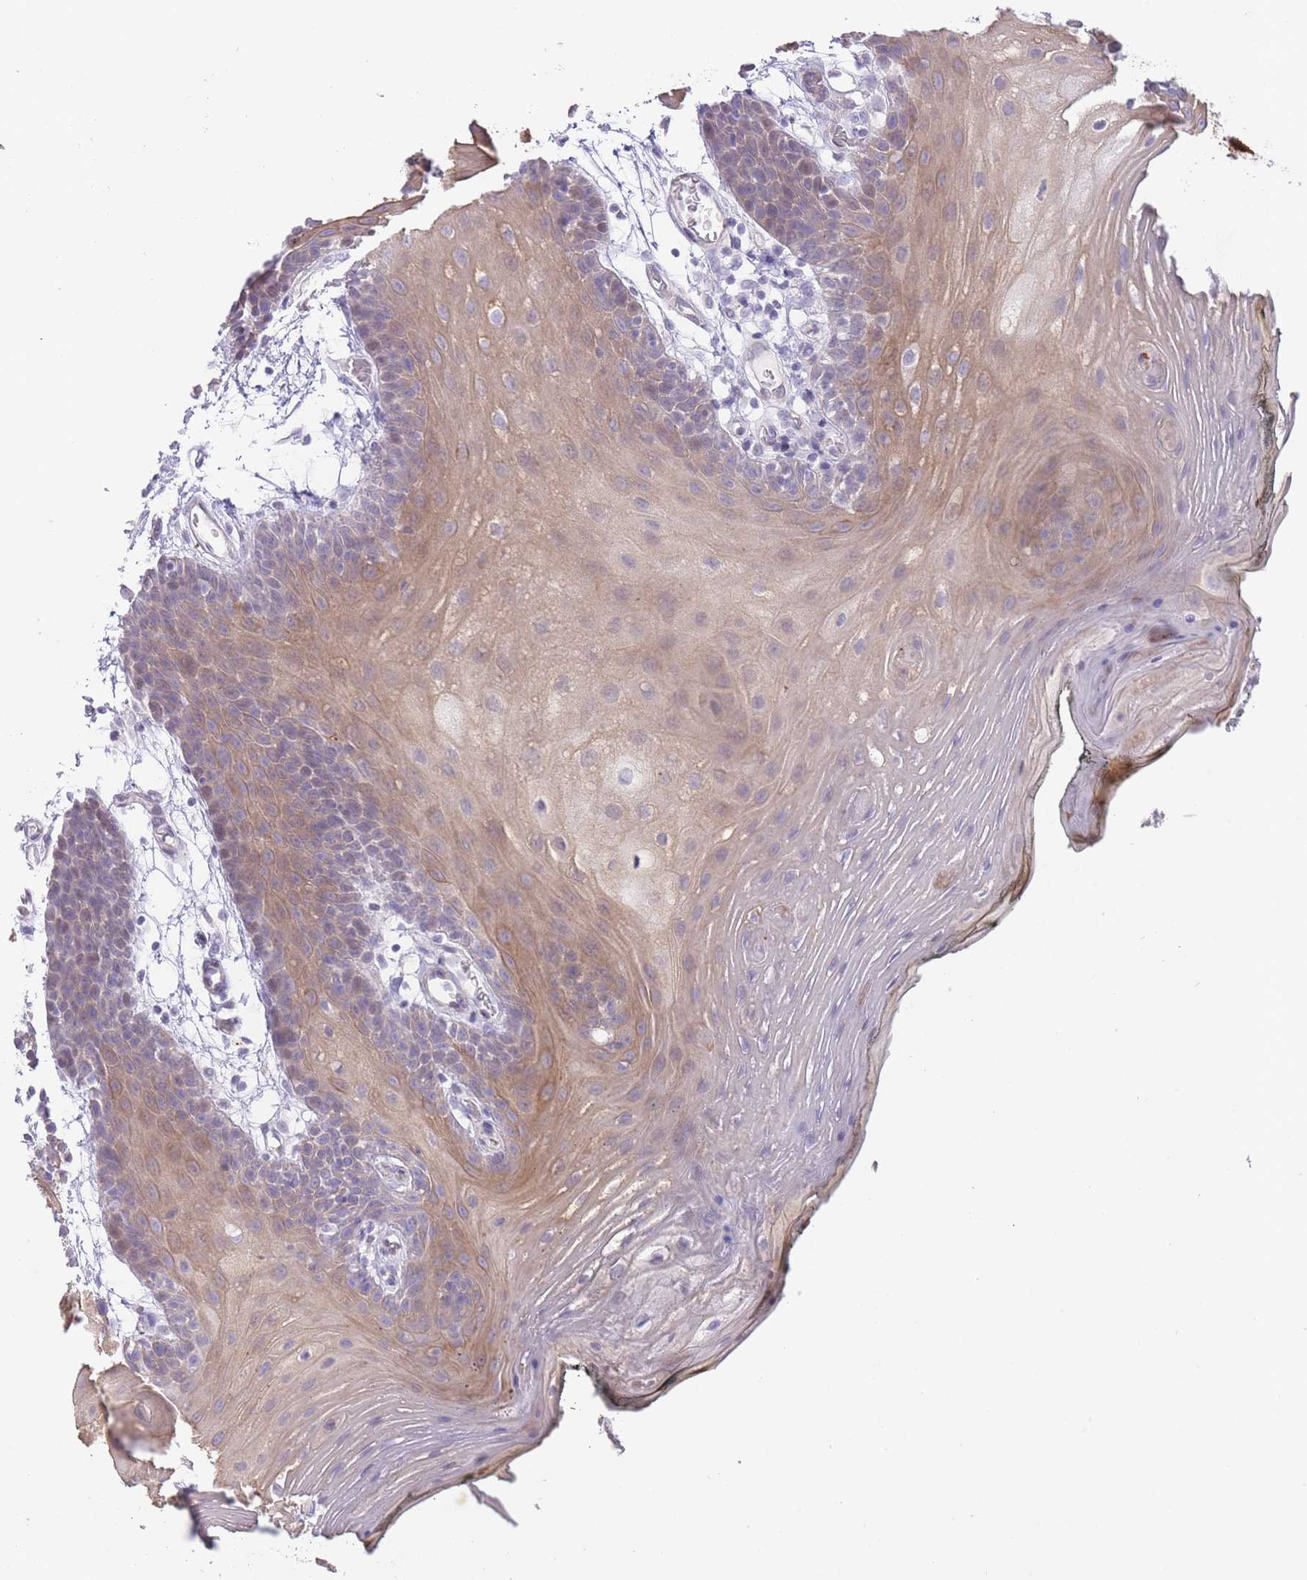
{"staining": {"intensity": "weak", "quantity": "<25%", "location": "cytoplasmic/membranous"}, "tissue": "oral mucosa", "cell_type": "Squamous epithelial cells", "image_type": "normal", "snomed": [{"axis": "morphology", "description": "Normal tissue, NOS"}, {"axis": "topography", "description": "Oral tissue"}, {"axis": "topography", "description": "Tounge, NOS"}], "caption": "Immunohistochemistry (IHC) photomicrograph of normal human oral mucosa stained for a protein (brown), which shows no positivity in squamous epithelial cells.", "gene": "IMPG1", "patient": {"sex": "female", "age": 81}}